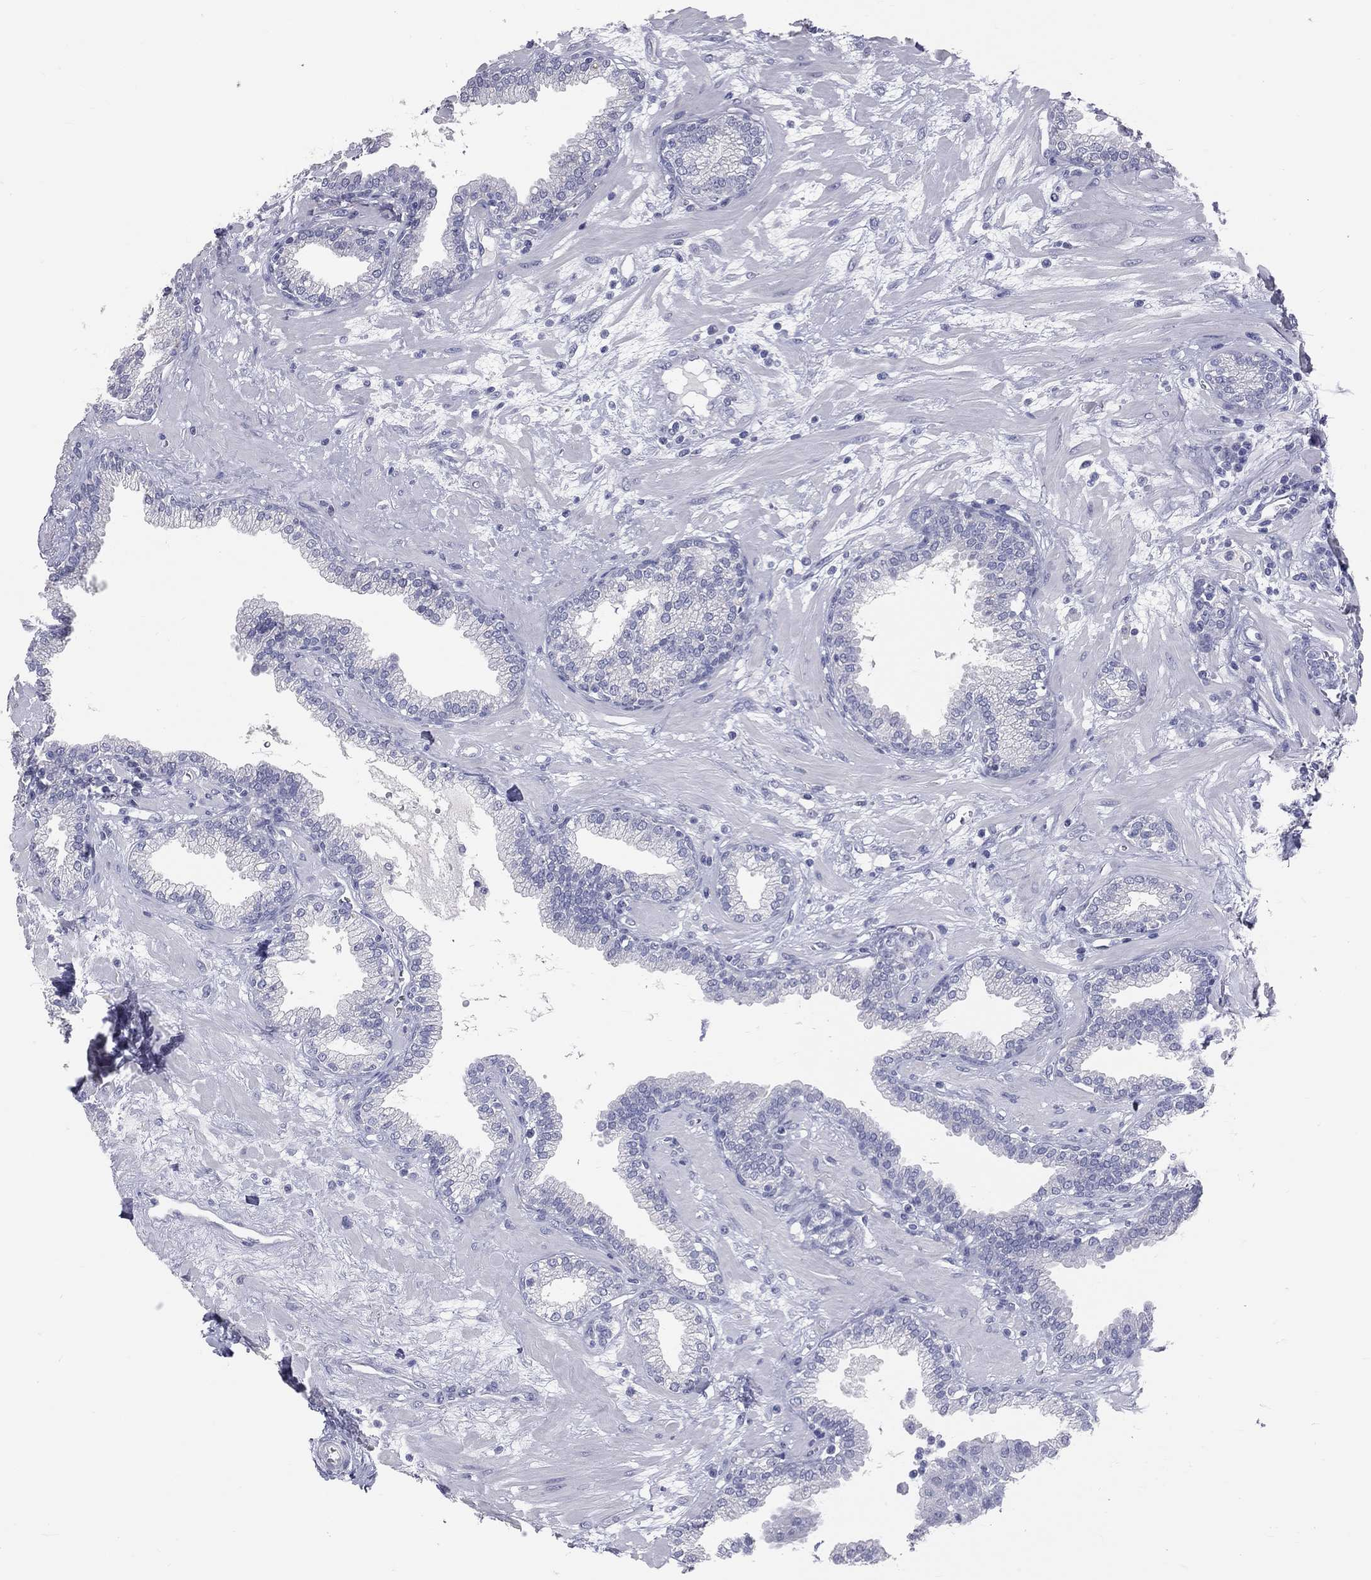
{"staining": {"intensity": "negative", "quantity": "none", "location": "none"}, "tissue": "prostate", "cell_type": "Glandular cells", "image_type": "normal", "snomed": [{"axis": "morphology", "description": "Normal tissue, NOS"}, {"axis": "topography", "description": "Prostate"}], "caption": "This is an immunohistochemistry micrograph of normal prostate. There is no staining in glandular cells.", "gene": "TFPI2", "patient": {"sex": "male", "age": 64}}